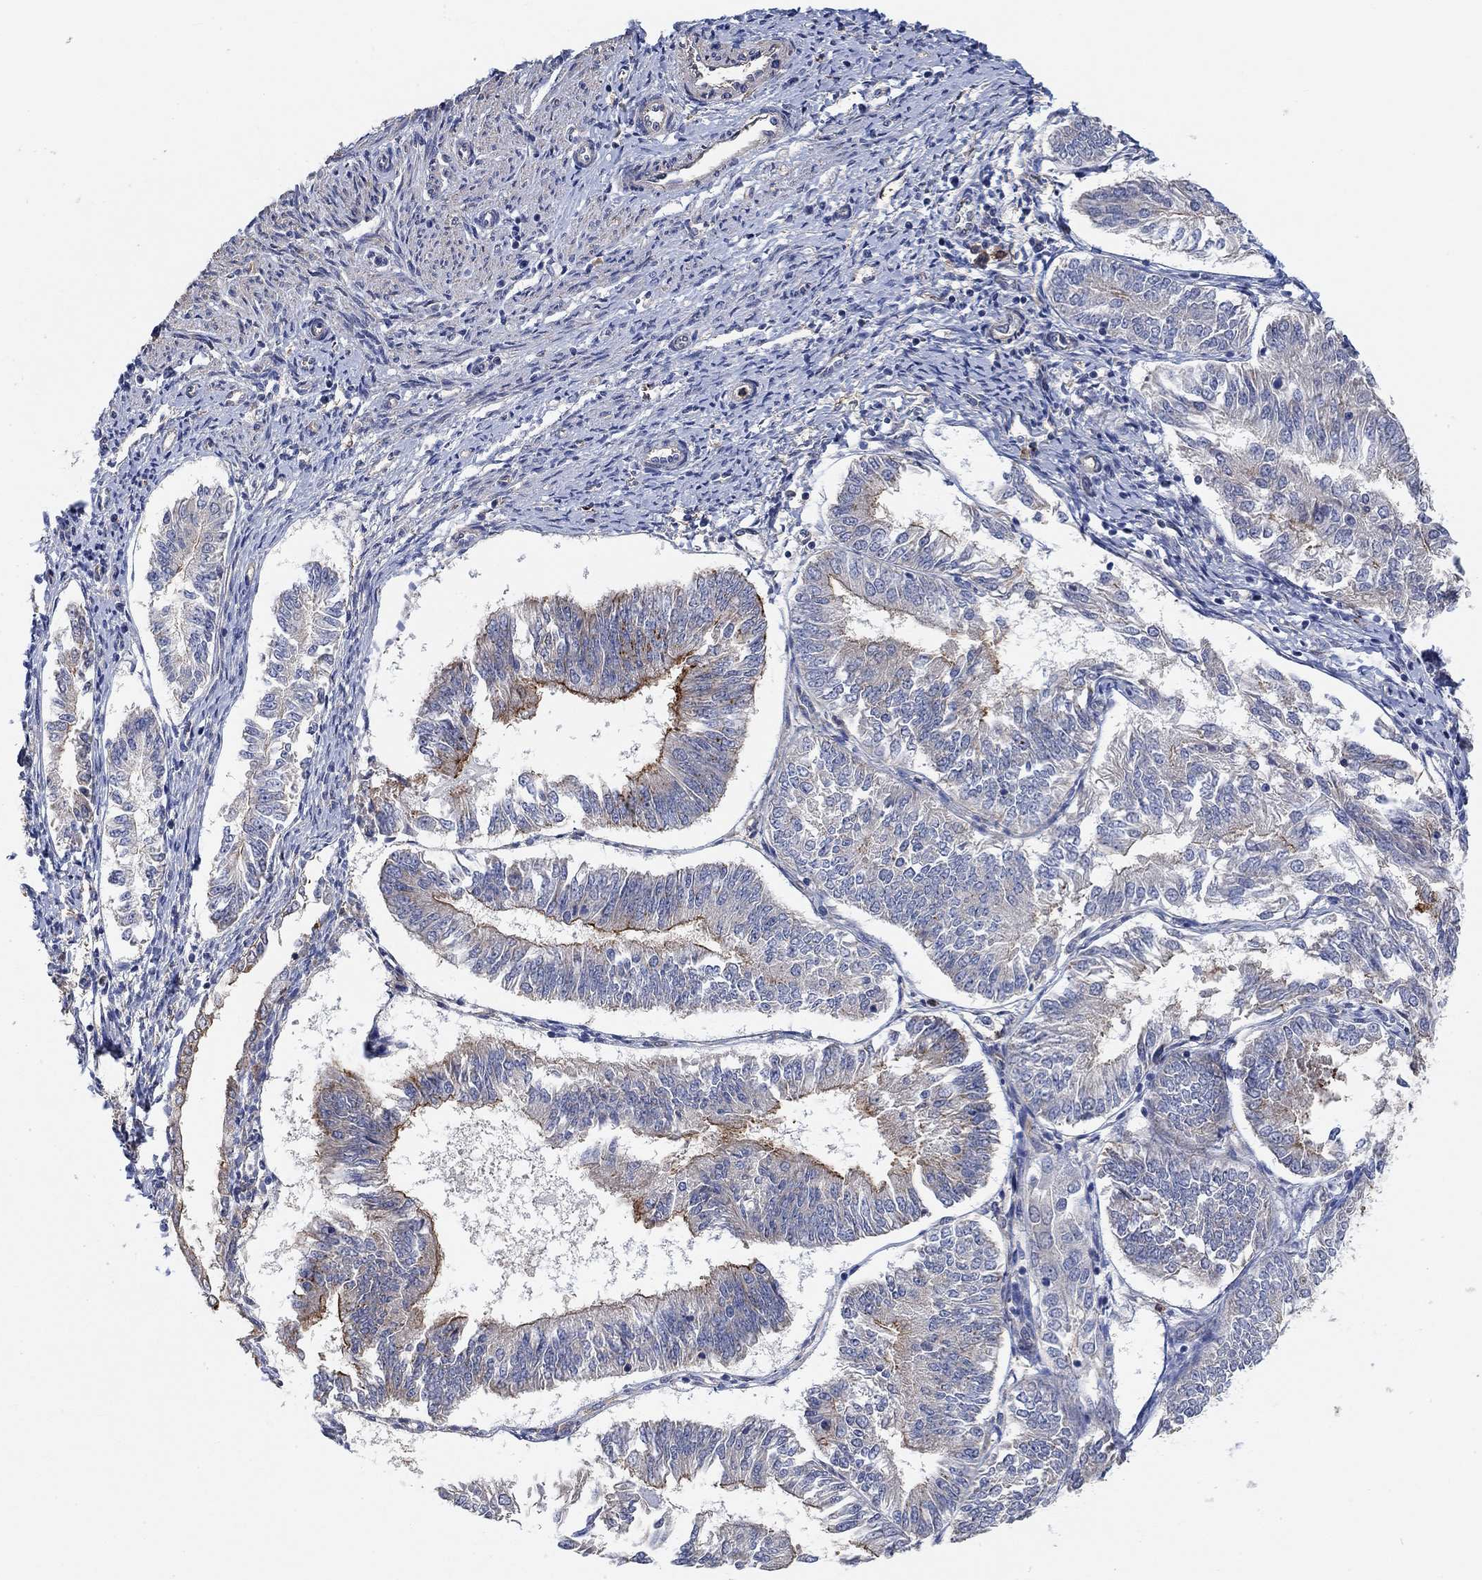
{"staining": {"intensity": "strong", "quantity": "<25%", "location": "cytoplasmic/membranous"}, "tissue": "endometrial cancer", "cell_type": "Tumor cells", "image_type": "cancer", "snomed": [{"axis": "morphology", "description": "Adenocarcinoma, NOS"}, {"axis": "topography", "description": "Endometrium"}], "caption": "A brown stain highlights strong cytoplasmic/membranous expression of a protein in endometrial cancer tumor cells.", "gene": "SYT16", "patient": {"sex": "female", "age": 58}}